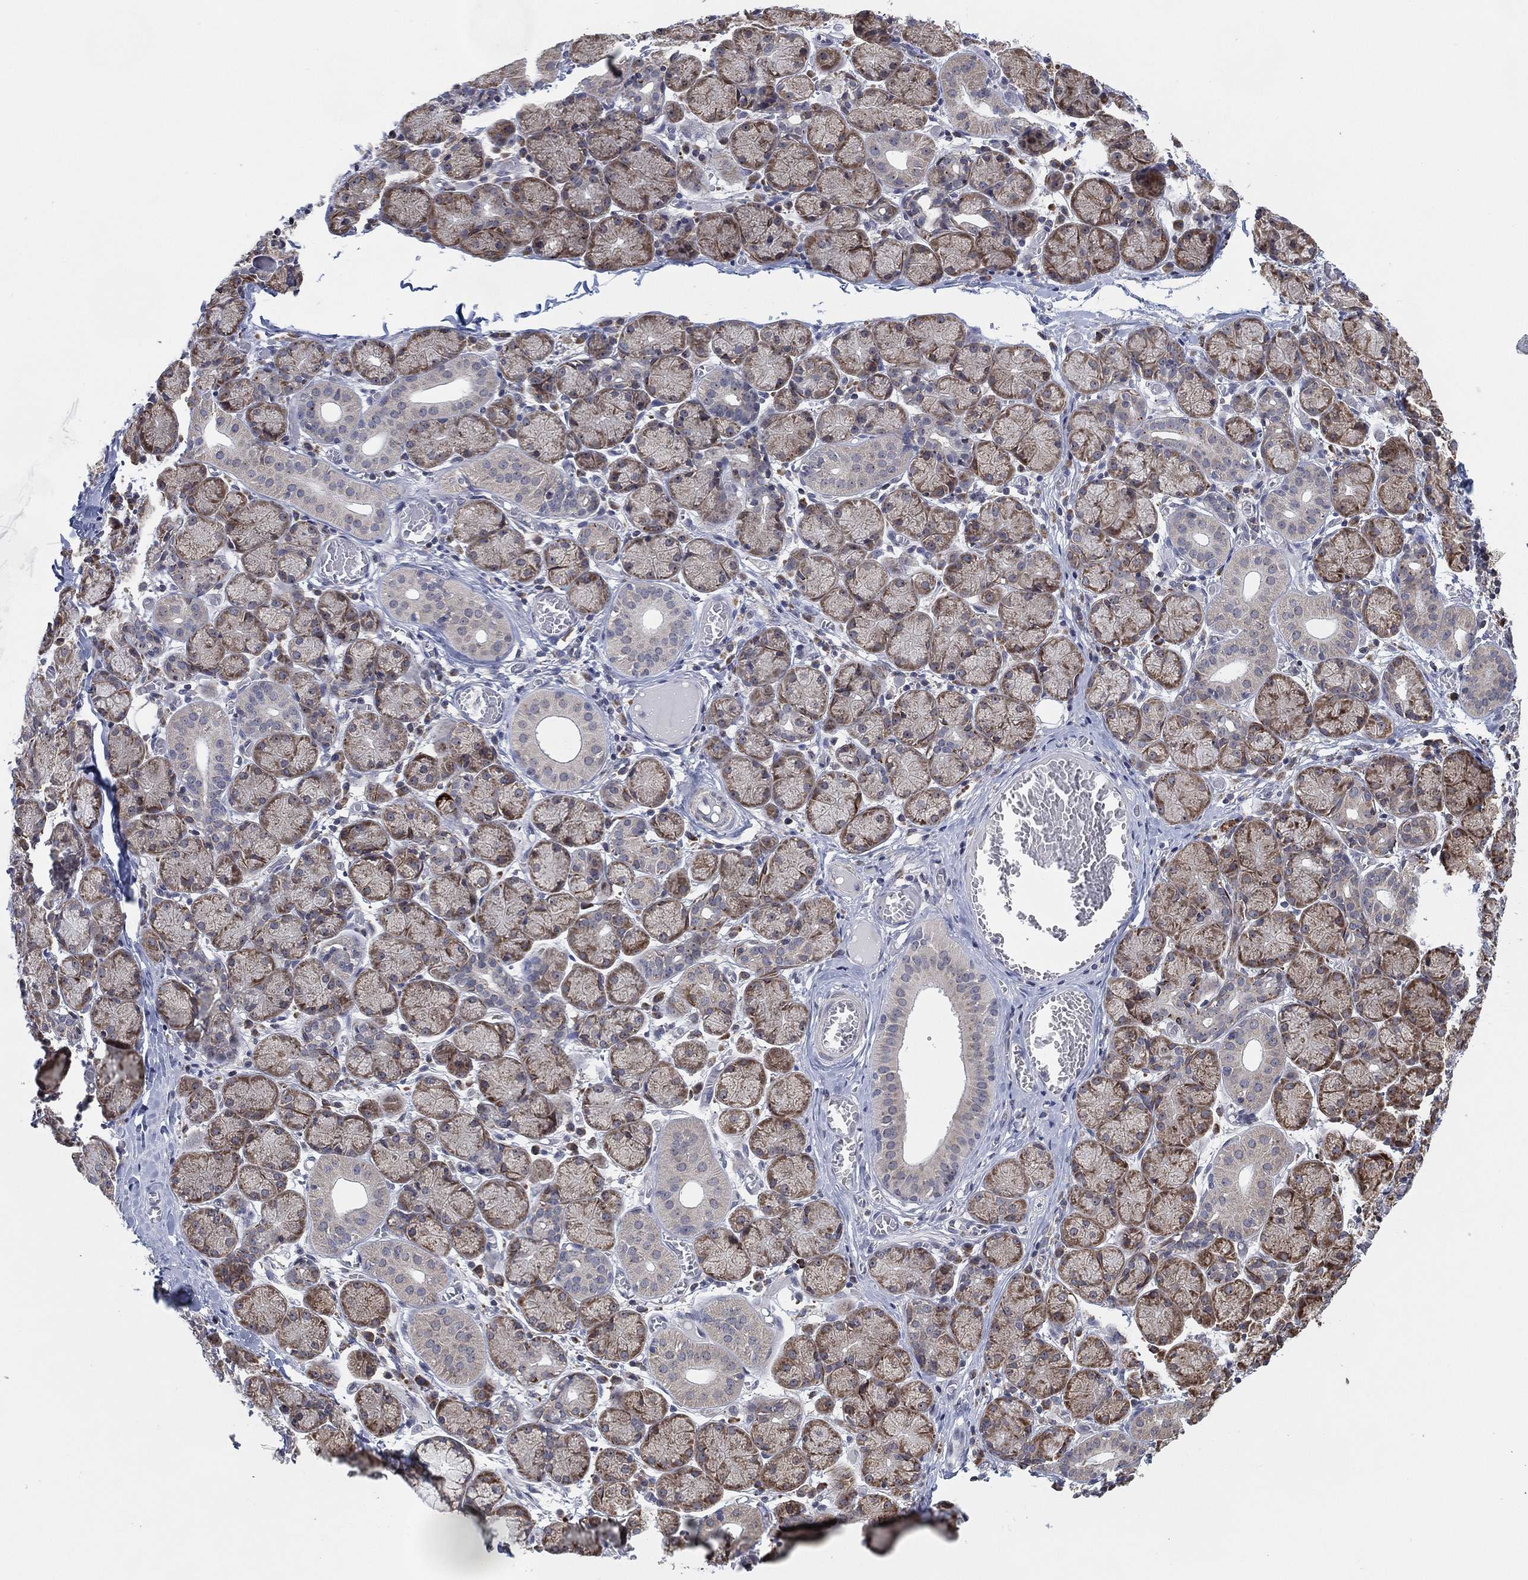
{"staining": {"intensity": "strong", "quantity": "25%-75%", "location": "cytoplasmic/membranous"}, "tissue": "salivary gland", "cell_type": "Glandular cells", "image_type": "normal", "snomed": [{"axis": "morphology", "description": "Normal tissue, NOS"}, {"axis": "topography", "description": "Salivary gland"}, {"axis": "topography", "description": "Peripheral nerve tissue"}], "caption": "Immunohistochemical staining of benign salivary gland exhibits 25%-75% levels of strong cytoplasmic/membranous protein positivity in approximately 25%-75% of glandular cells. (DAB (3,3'-diaminobenzidine) IHC with brightfield microscopy, high magnification).", "gene": "FAM104A", "patient": {"sex": "female", "age": 24}}